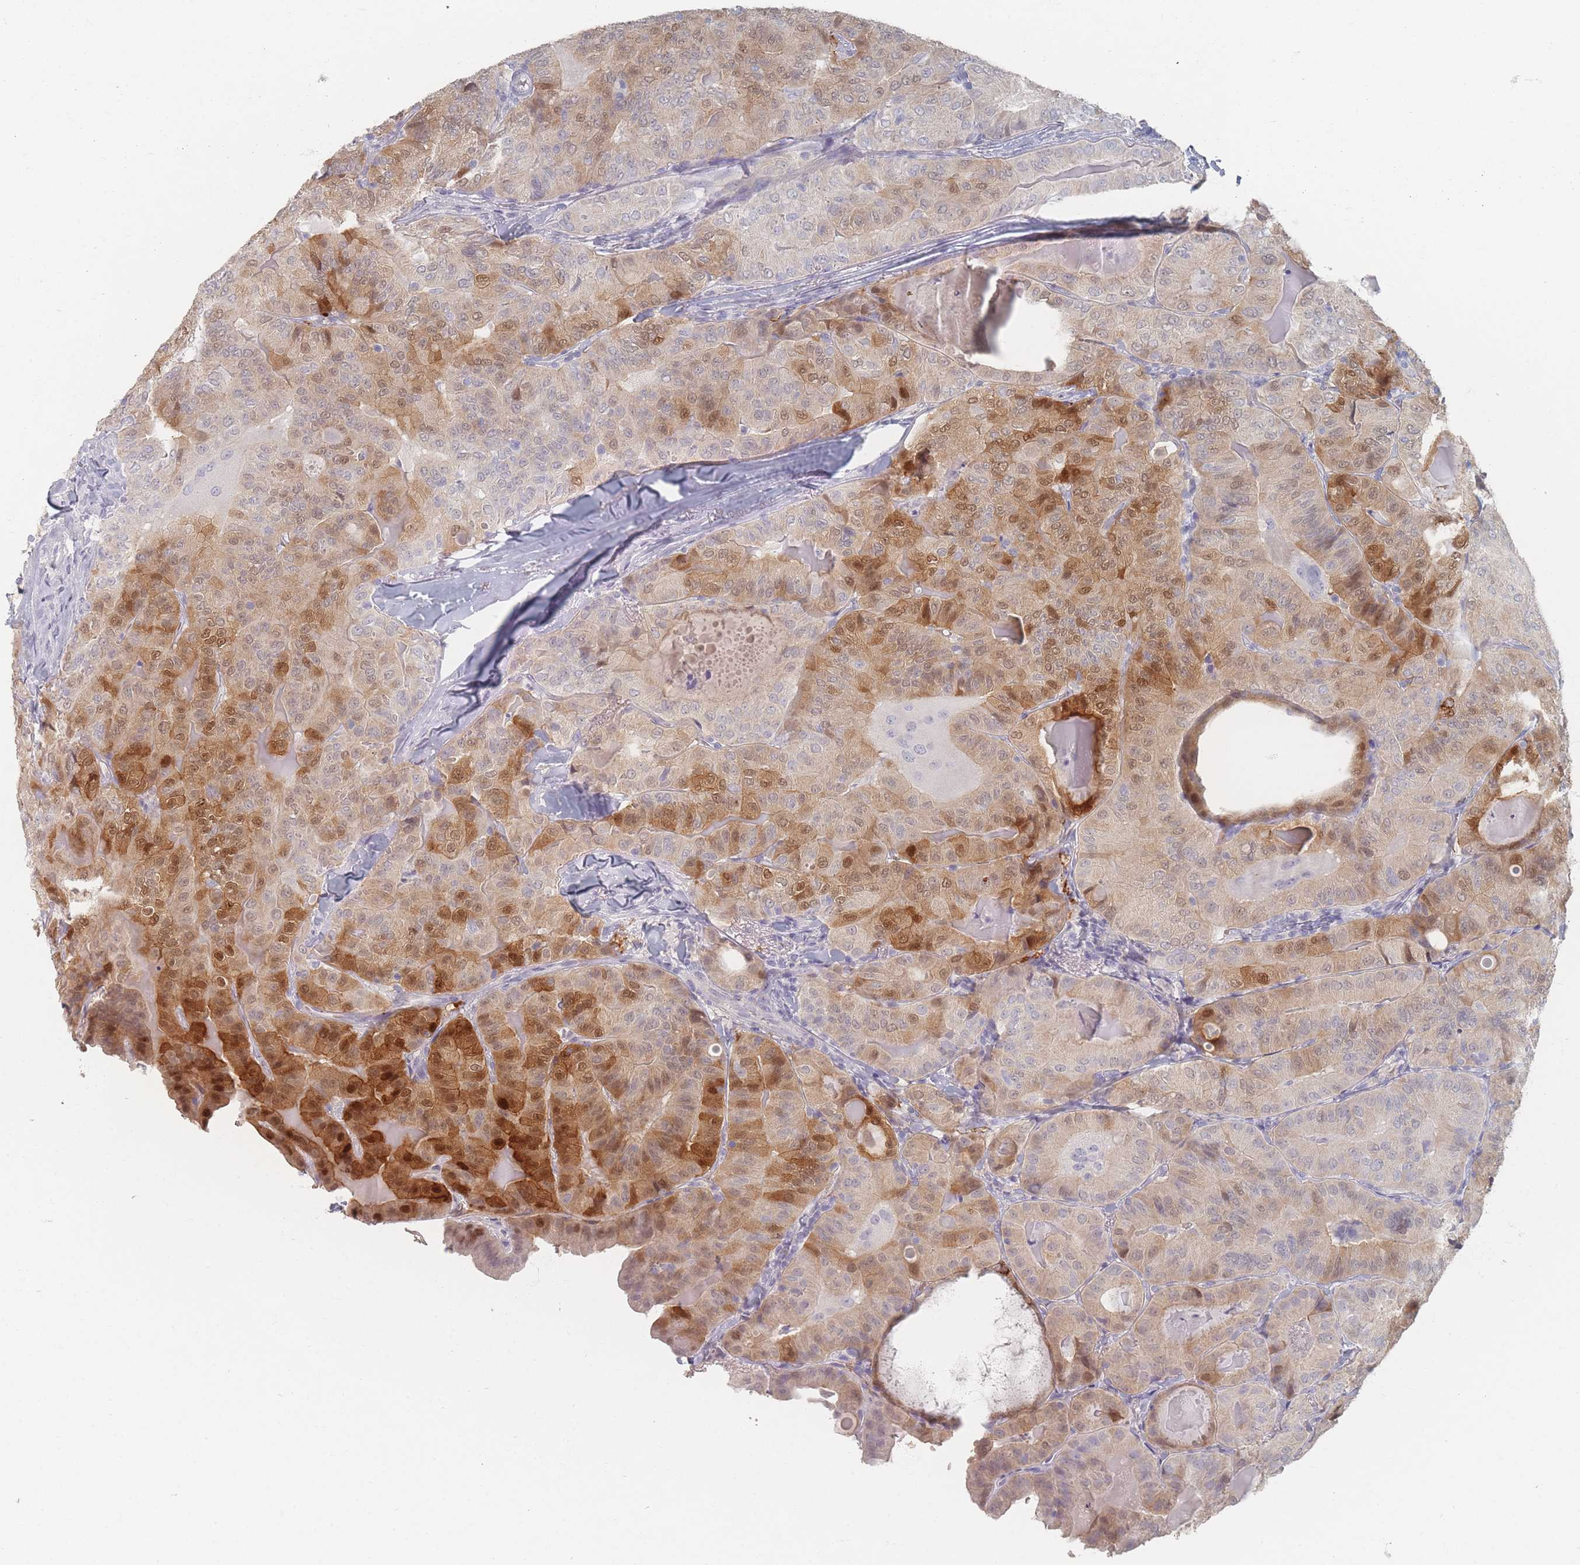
{"staining": {"intensity": "moderate", "quantity": "25%-75%", "location": "cytoplasmic/membranous,nuclear"}, "tissue": "thyroid cancer", "cell_type": "Tumor cells", "image_type": "cancer", "snomed": [{"axis": "morphology", "description": "Papillary adenocarcinoma, NOS"}, {"axis": "topography", "description": "Thyroid gland"}], "caption": "A high-resolution micrograph shows IHC staining of thyroid cancer, which displays moderate cytoplasmic/membranous and nuclear positivity in approximately 25%-75% of tumor cells.", "gene": "HELZ2", "patient": {"sex": "female", "age": 68}}